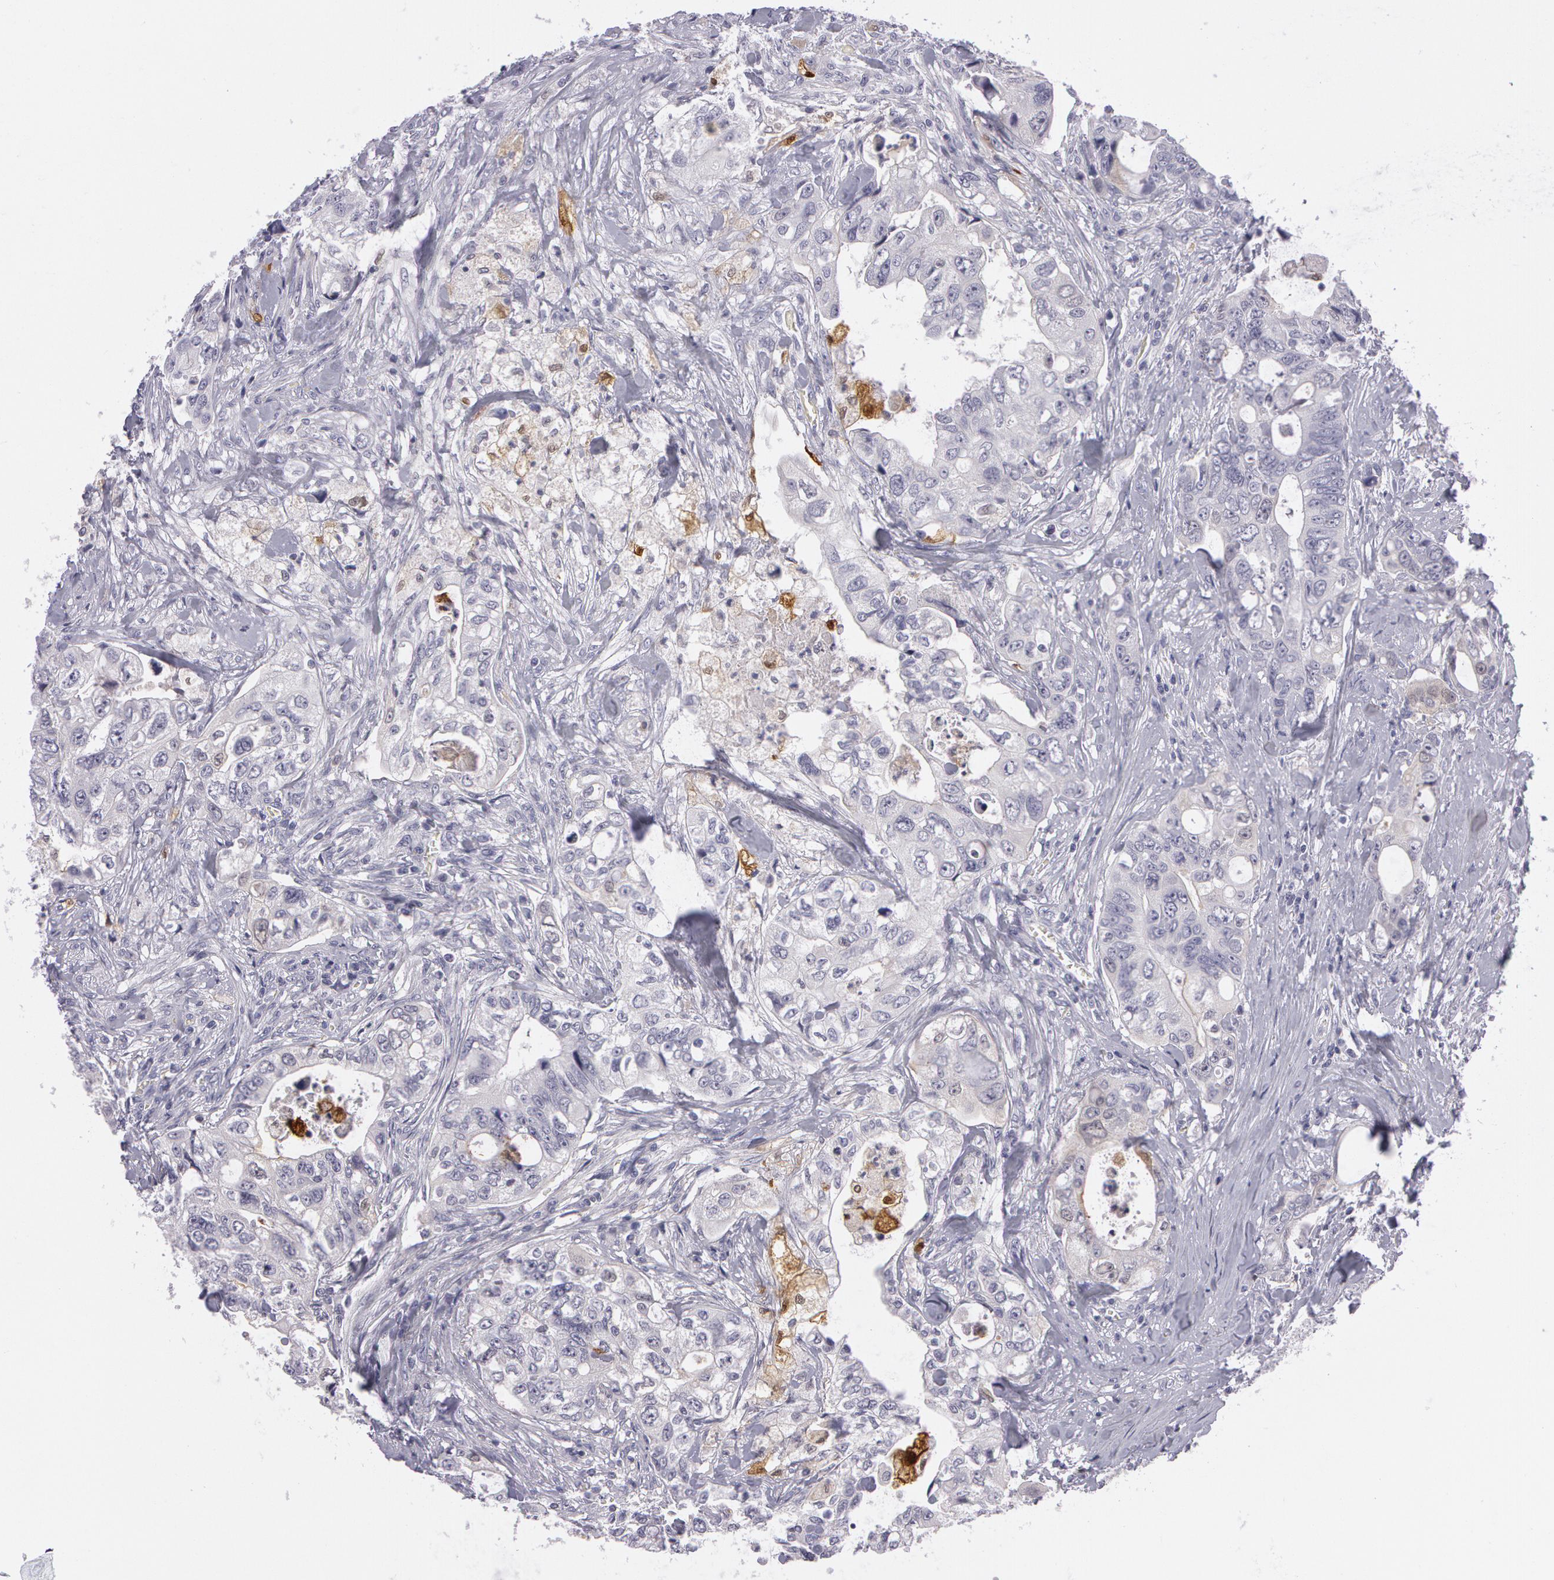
{"staining": {"intensity": "negative", "quantity": "none", "location": "none"}, "tissue": "colorectal cancer", "cell_type": "Tumor cells", "image_type": "cancer", "snomed": [{"axis": "morphology", "description": "Adenocarcinoma, NOS"}, {"axis": "topography", "description": "Rectum"}], "caption": "Colorectal cancer (adenocarcinoma) stained for a protein using immunohistochemistry exhibits no positivity tumor cells.", "gene": "IL1RN", "patient": {"sex": "female", "age": 57}}